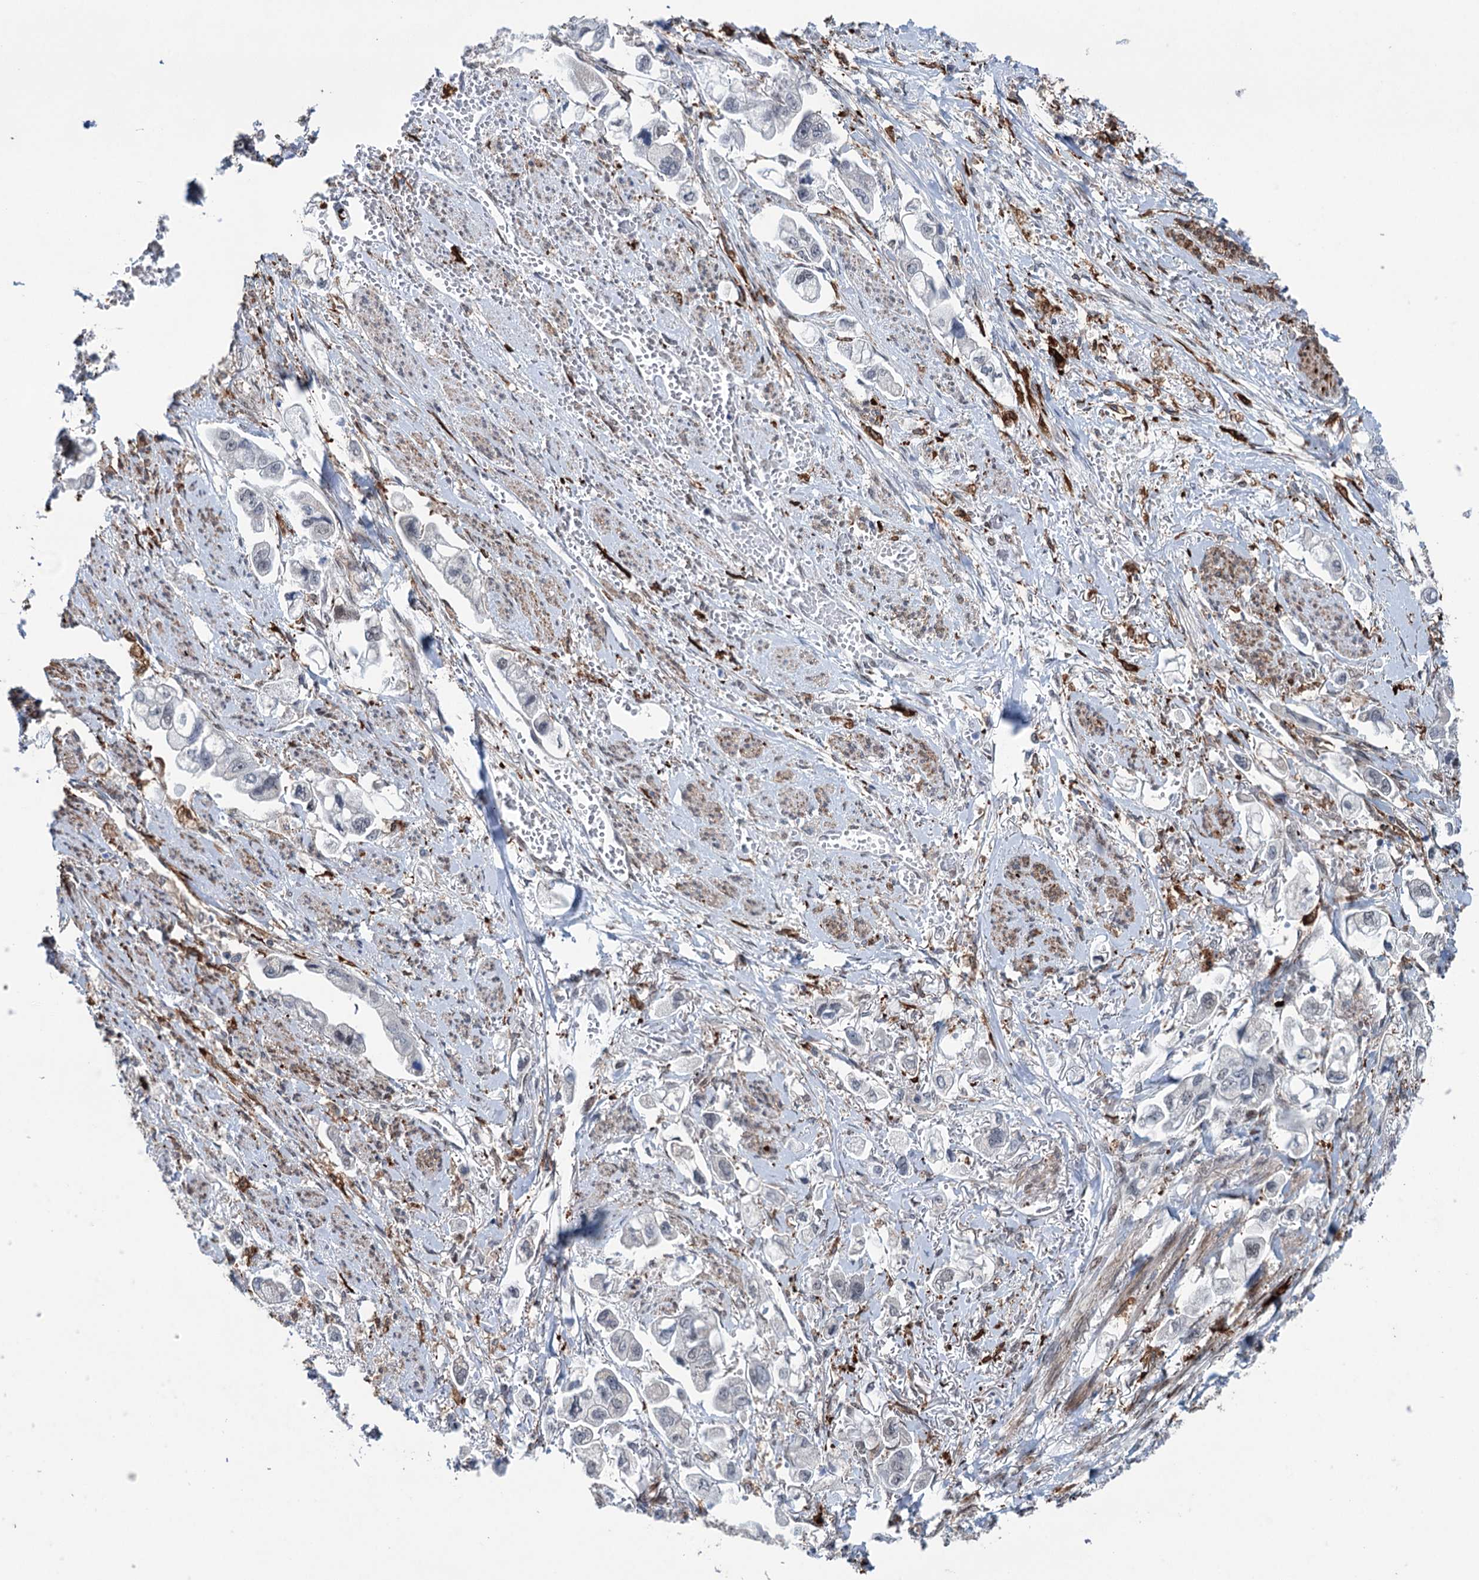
{"staining": {"intensity": "negative", "quantity": "none", "location": "none"}, "tissue": "stomach cancer", "cell_type": "Tumor cells", "image_type": "cancer", "snomed": [{"axis": "morphology", "description": "Adenocarcinoma, NOS"}, {"axis": "topography", "description": "Stomach"}], "caption": "High power microscopy photomicrograph of an immunohistochemistry (IHC) histopathology image of stomach cancer, revealing no significant positivity in tumor cells. (DAB (3,3'-diaminobenzidine) IHC, high magnification).", "gene": "FAM53A", "patient": {"sex": "male", "age": 62}}